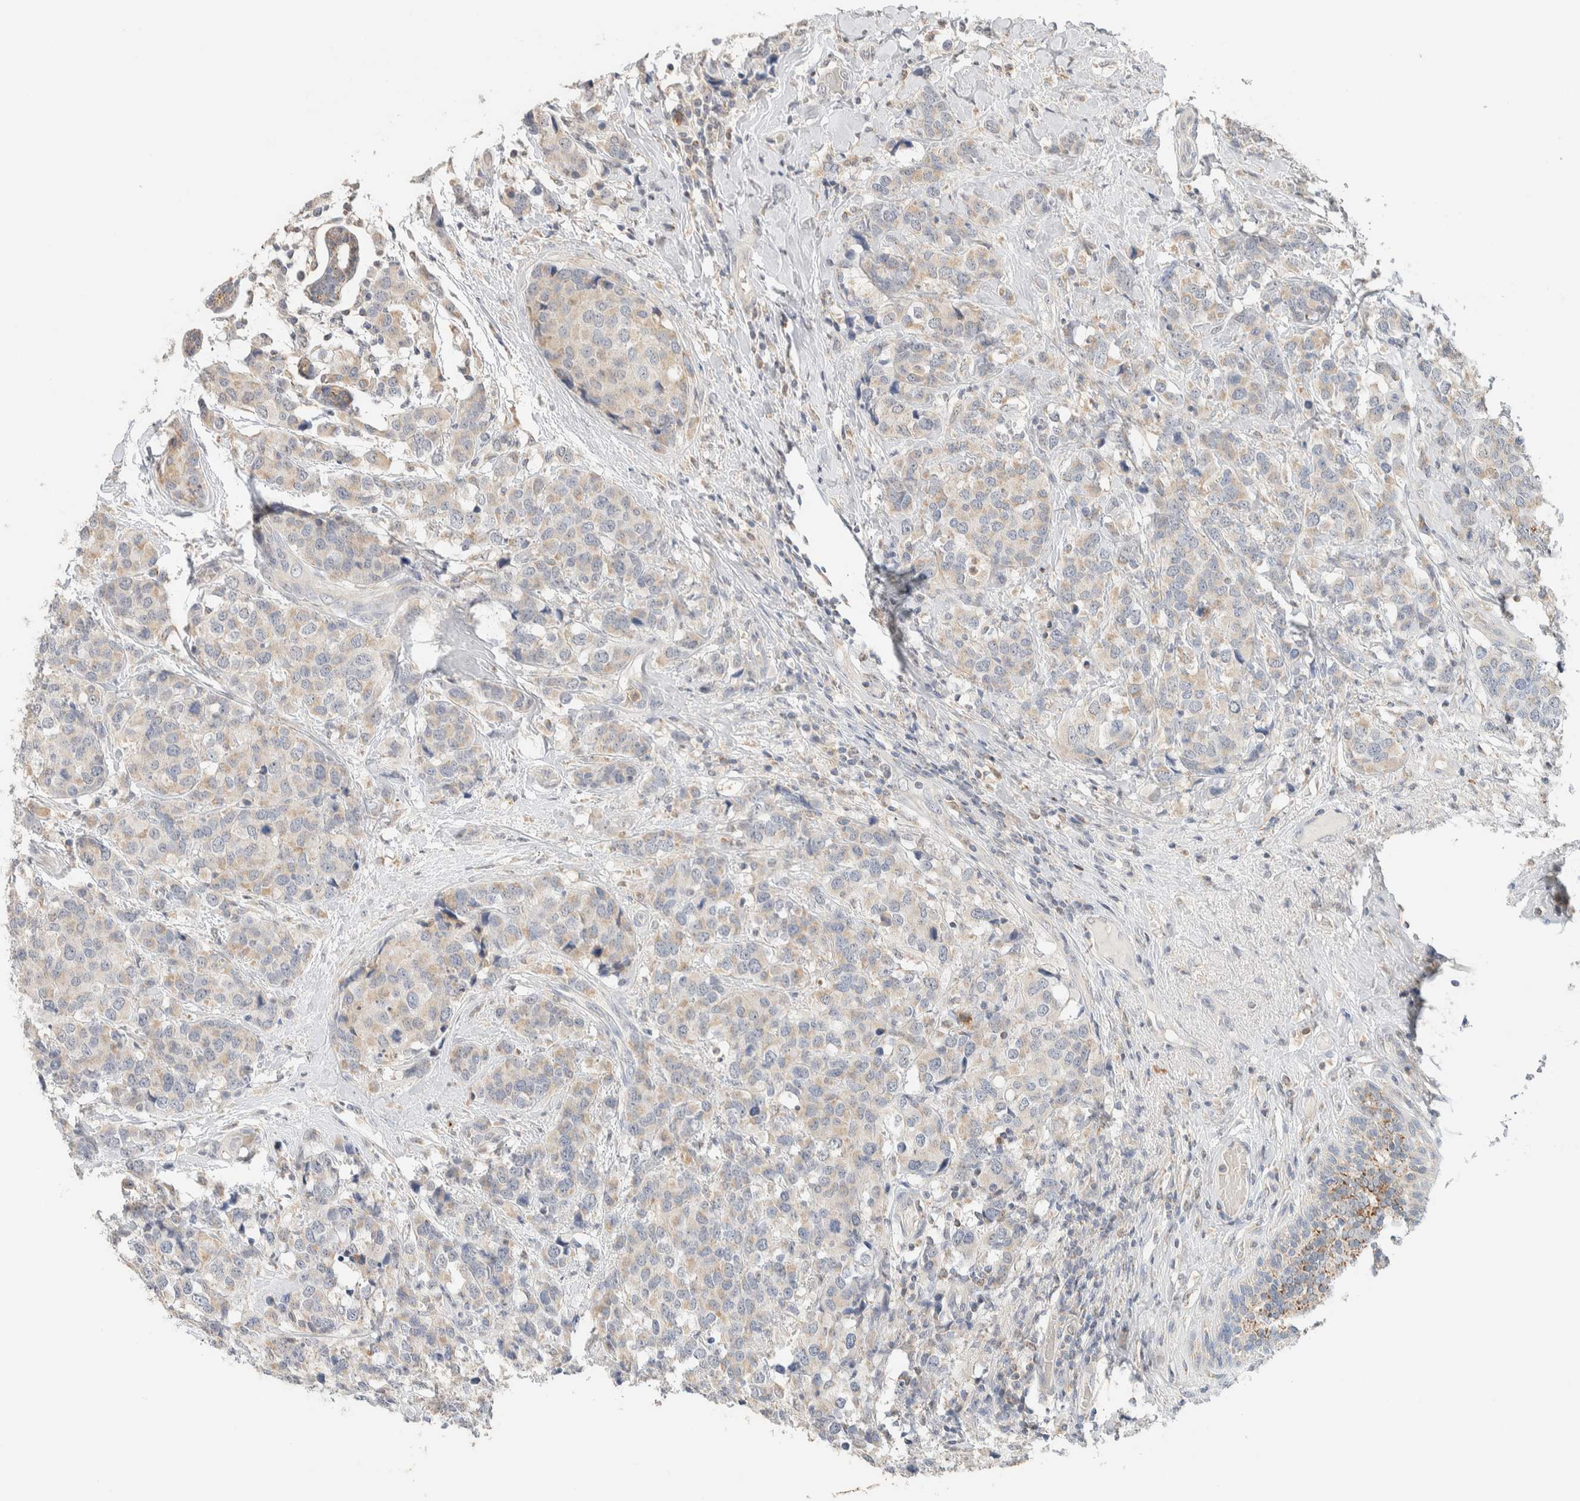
{"staining": {"intensity": "weak", "quantity": "25%-75%", "location": "cytoplasmic/membranous"}, "tissue": "breast cancer", "cell_type": "Tumor cells", "image_type": "cancer", "snomed": [{"axis": "morphology", "description": "Lobular carcinoma"}, {"axis": "topography", "description": "Breast"}], "caption": "Breast cancer stained for a protein (brown) reveals weak cytoplasmic/membranous positive expression in about 25%-75% of tumor cells.", "gene": "HDHD3", "patient": {"sex": "female", "age": 59}}